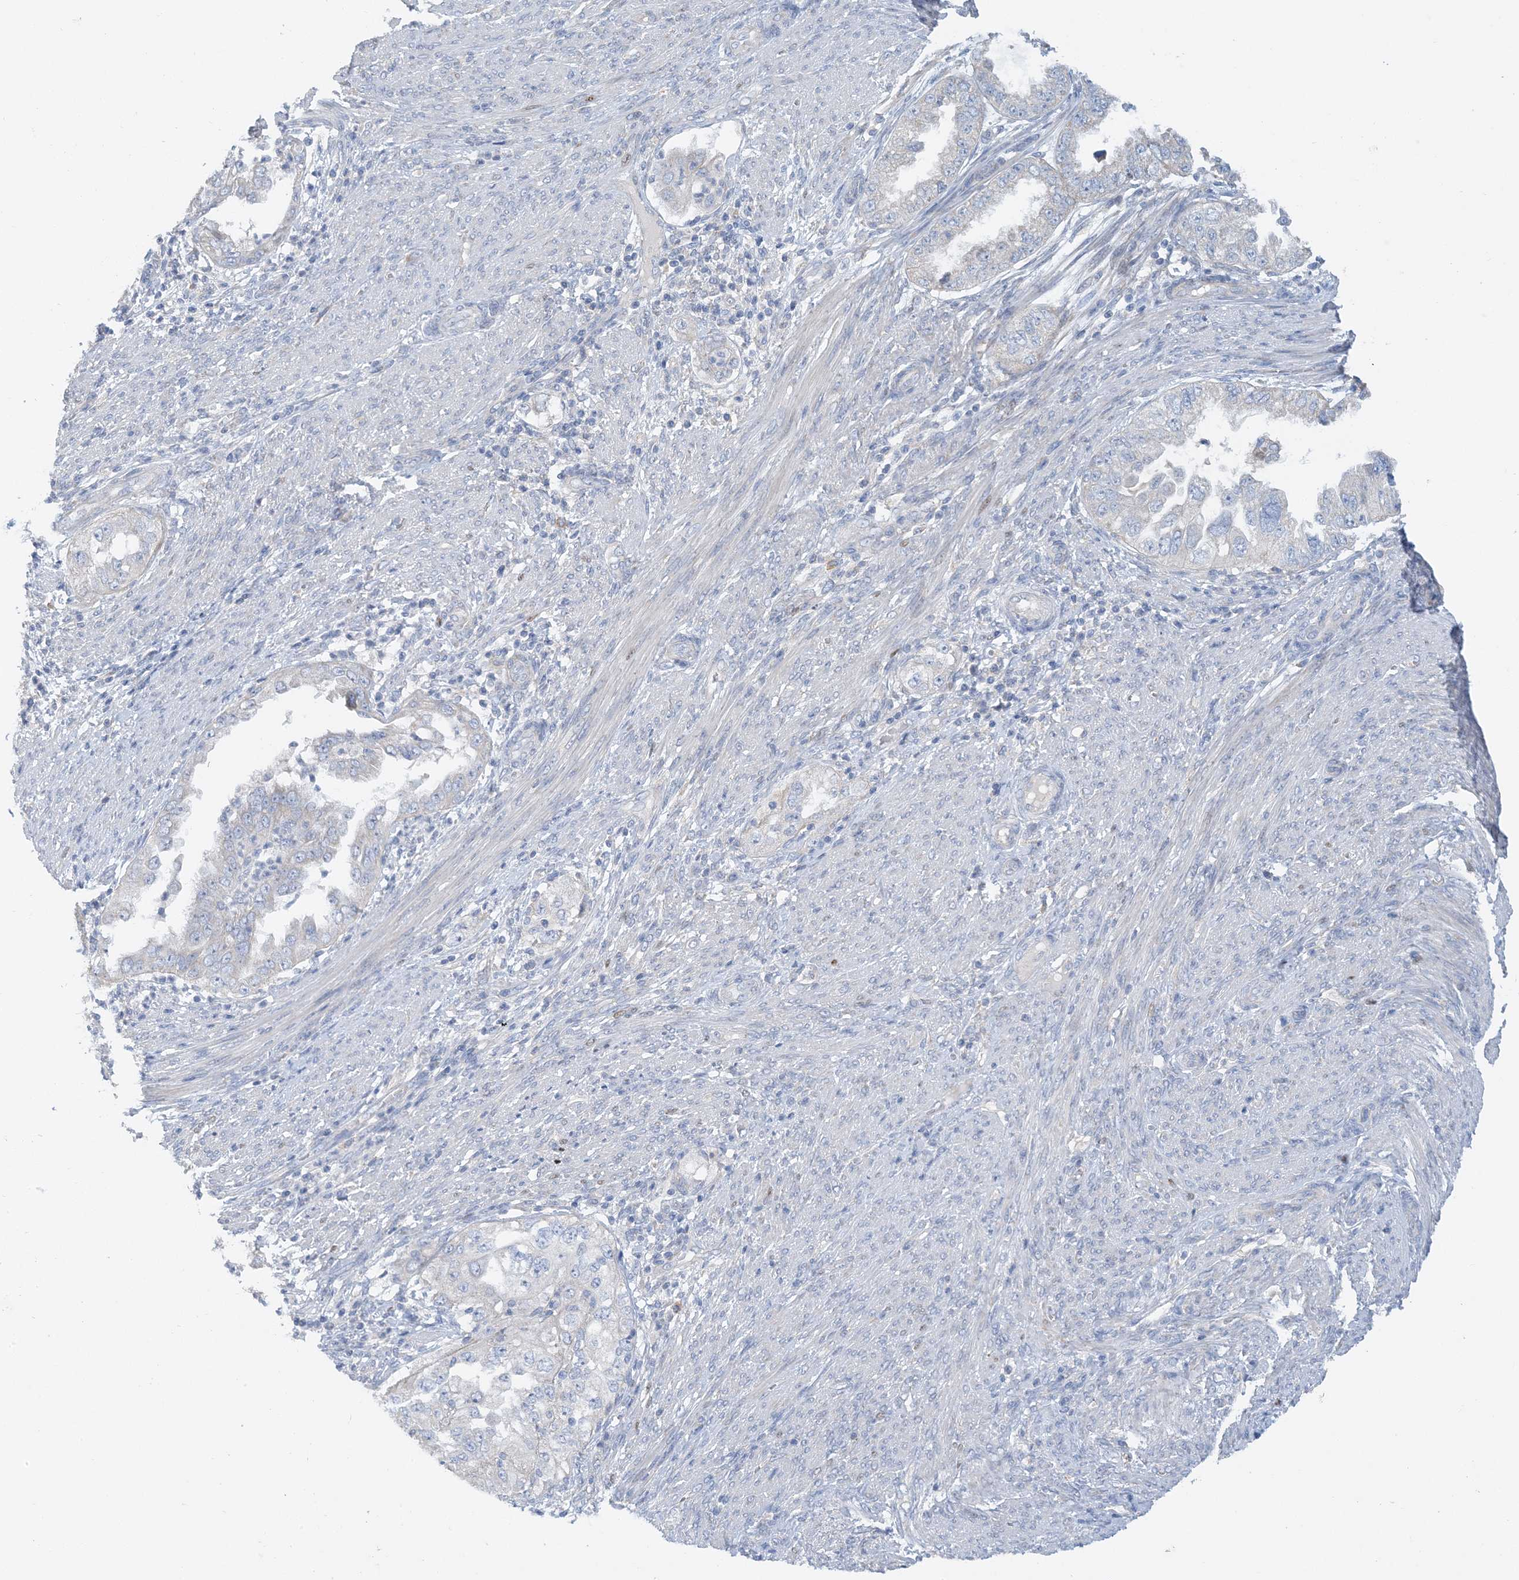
{"staining": {"intensity": "negative", "quantity": "none", "location": "none"}, "tissue": "endometrial cancer", "cell_type": "Tumor cells", "image_type": "cancer", "snomed": [{"axis": "morphology", "description": "Adenocarcinoma, NOS"}, {"axis": "topography", "description": "Endometrium"}], "caption": "Immunohistochemistry (IHC) histopathology image of human endometrial cancer (adenocarcinoma) stained for a protein (brown), which reveals no positivity in tumor cells. Brightfield microscopy of immunohistochemistry stained with DAB (3,3'-diaminobenzidine) (brown) and hematoxylin (blue), captured at high magnification.", "gene": "ZCCHC18", "patient": {"sex": "female", "age": 85}}